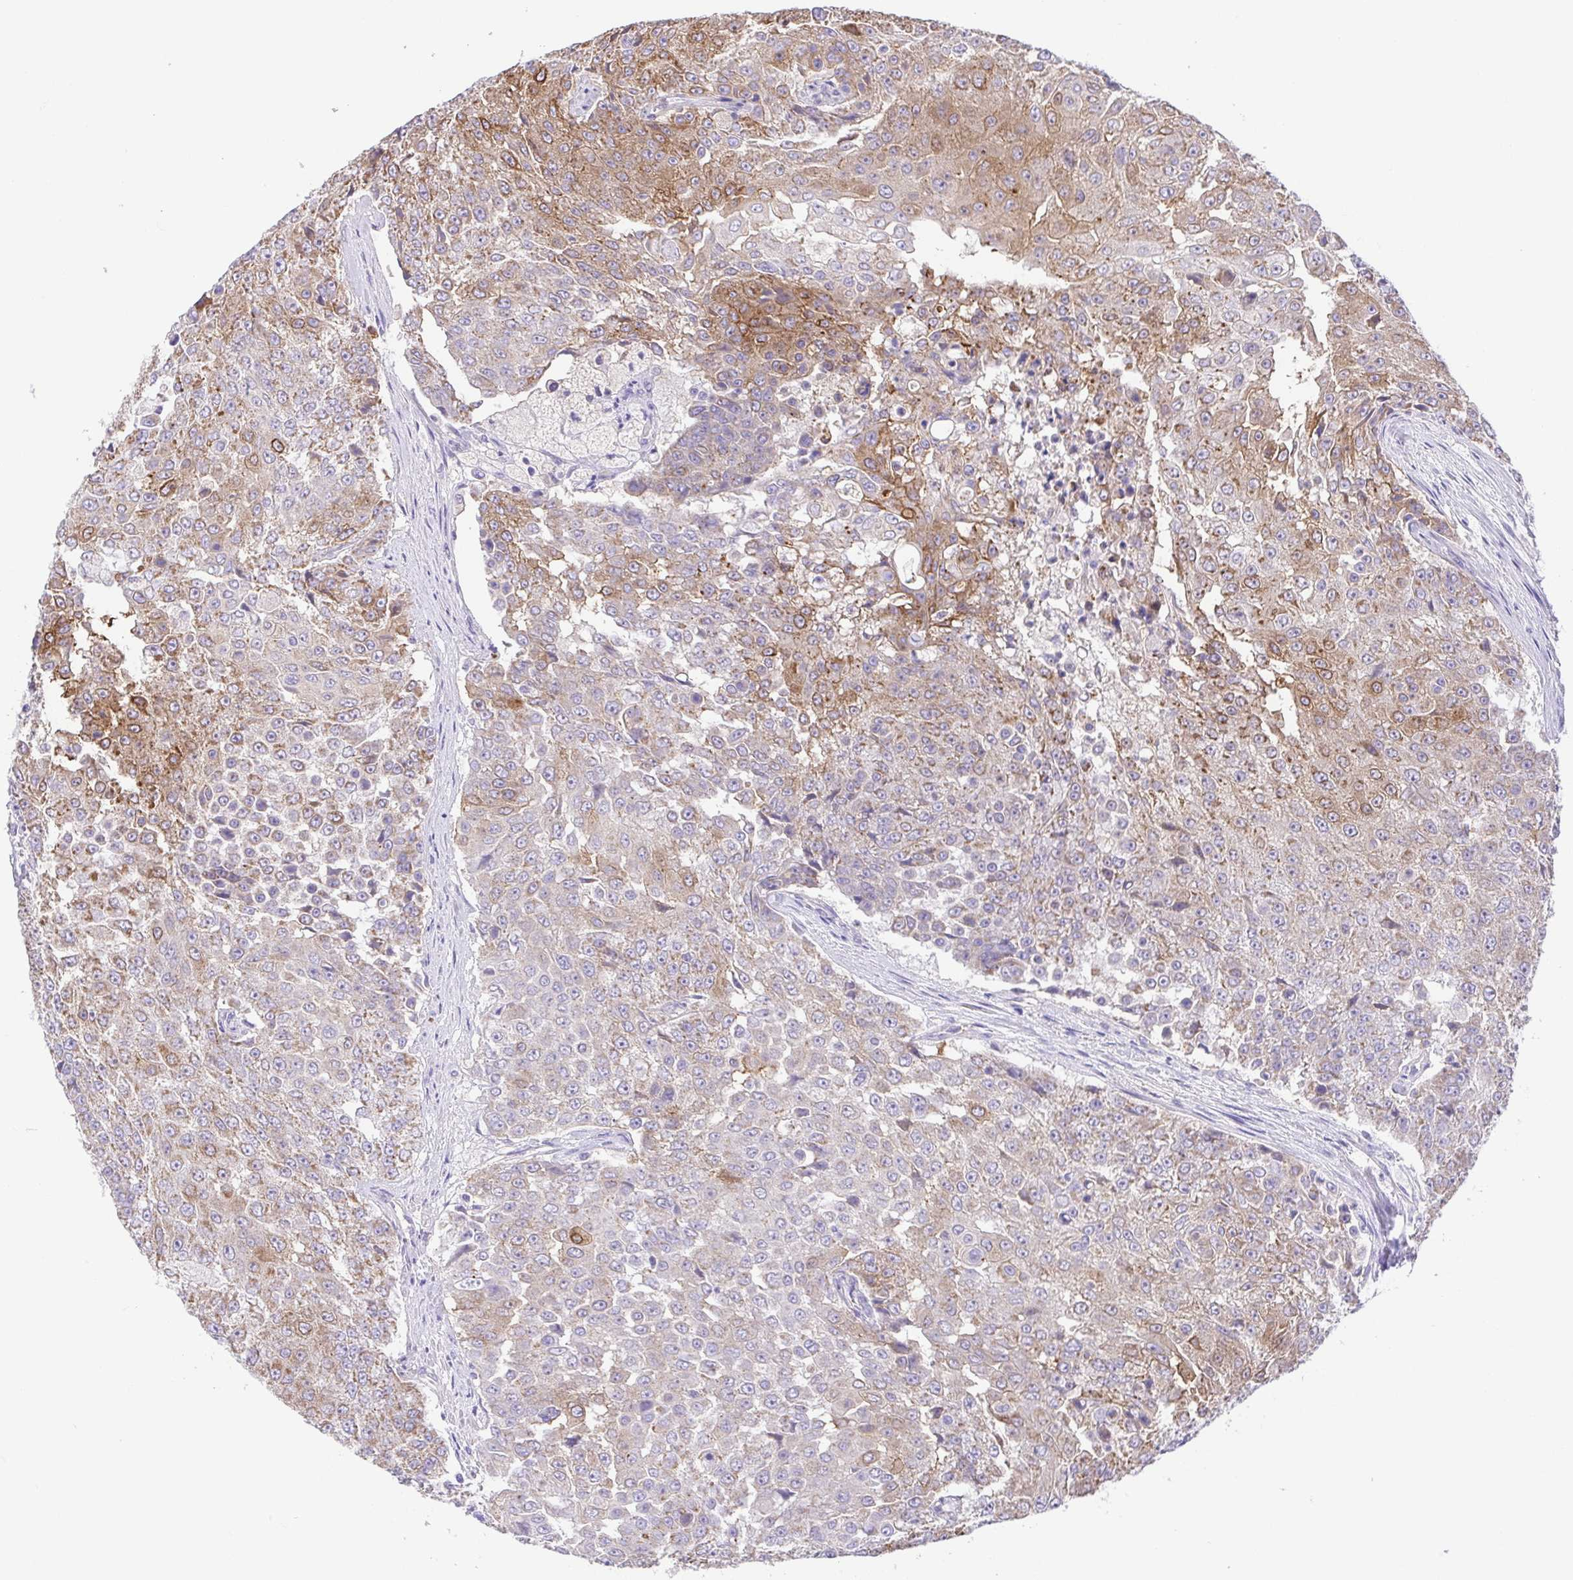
{"staining": {"intensity": "moderate", "quantity": "25%-75%", "location": "cytoplasmic/membranous"}, "tissue": "urothelial cancer", "cell_type": "Tumor cells", "image_type": "cancer", "snomed": [{"axis": "morphology", "description": "Urothelial carcinoma, High grade"}, {"axis": "topography", "description": "Urinary bladder"}], "caption": "IHC (DAB) staining of human urothelial cancer shows moderate cytoplasmic/membranous protein positivity in about 25%-75% of tumor cells.", "gene": "SLC13A1", "patient": {"sex": "female", "age": 63}}